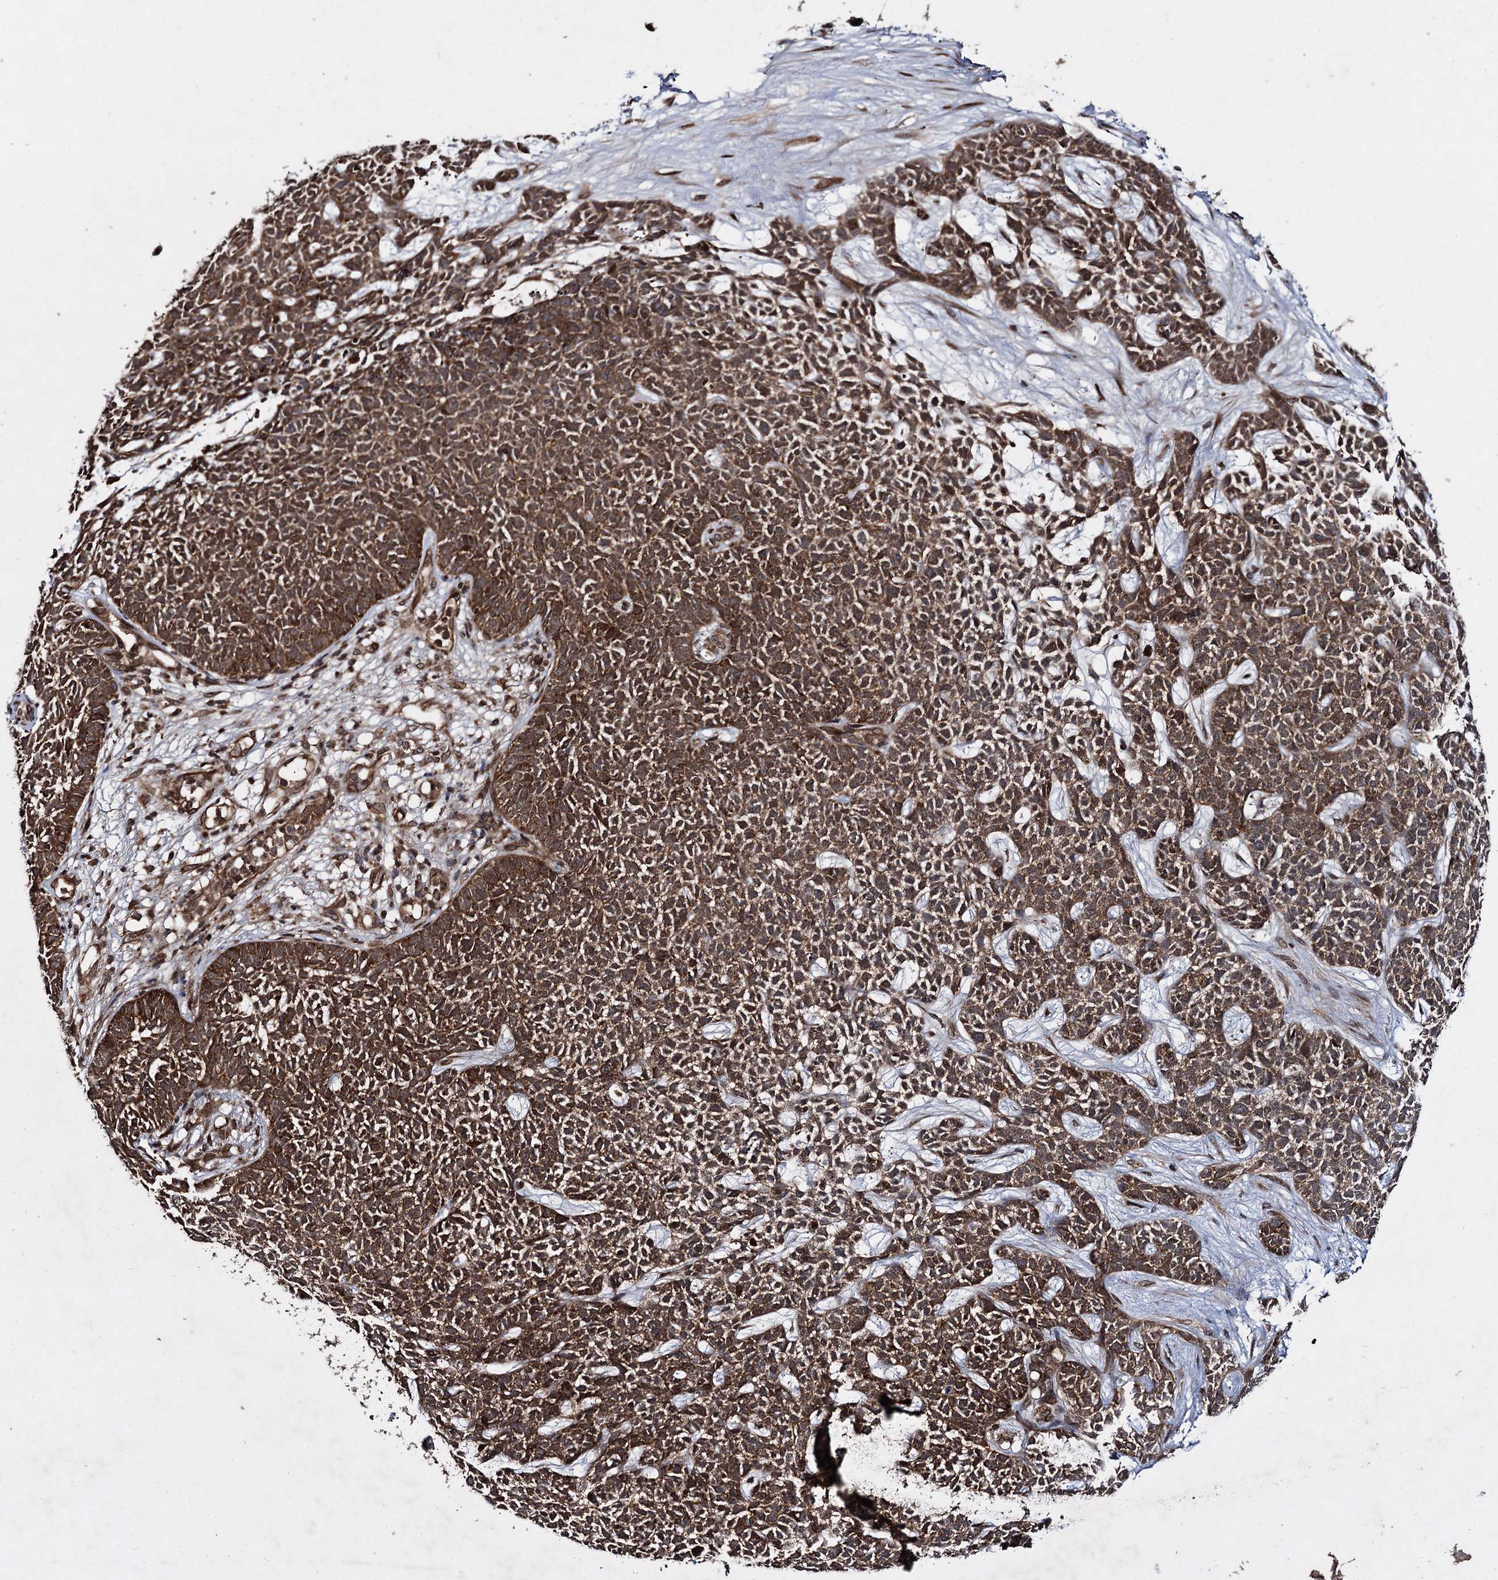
{"staining": {"intensity": "strong", "quantity": ">75%", "location": "cytoplasmic/membranous"}, "tissue": "skin cancer", "cell_type": "Tumor cells", "image_type": "cancer", "snomed": [{"axis": "morphology", "description": "Basal cell carcinoma"}, {"axis": "topography", "description": "Skin"}], "caption": "Tumor cells show high levels of strong cytoplasmic/membranous staining in about >75% of cells in human skin cancer (basal cell carcinoma).", "gene": "DCP1B", "patient": {"sex": "female", "age": 84}}